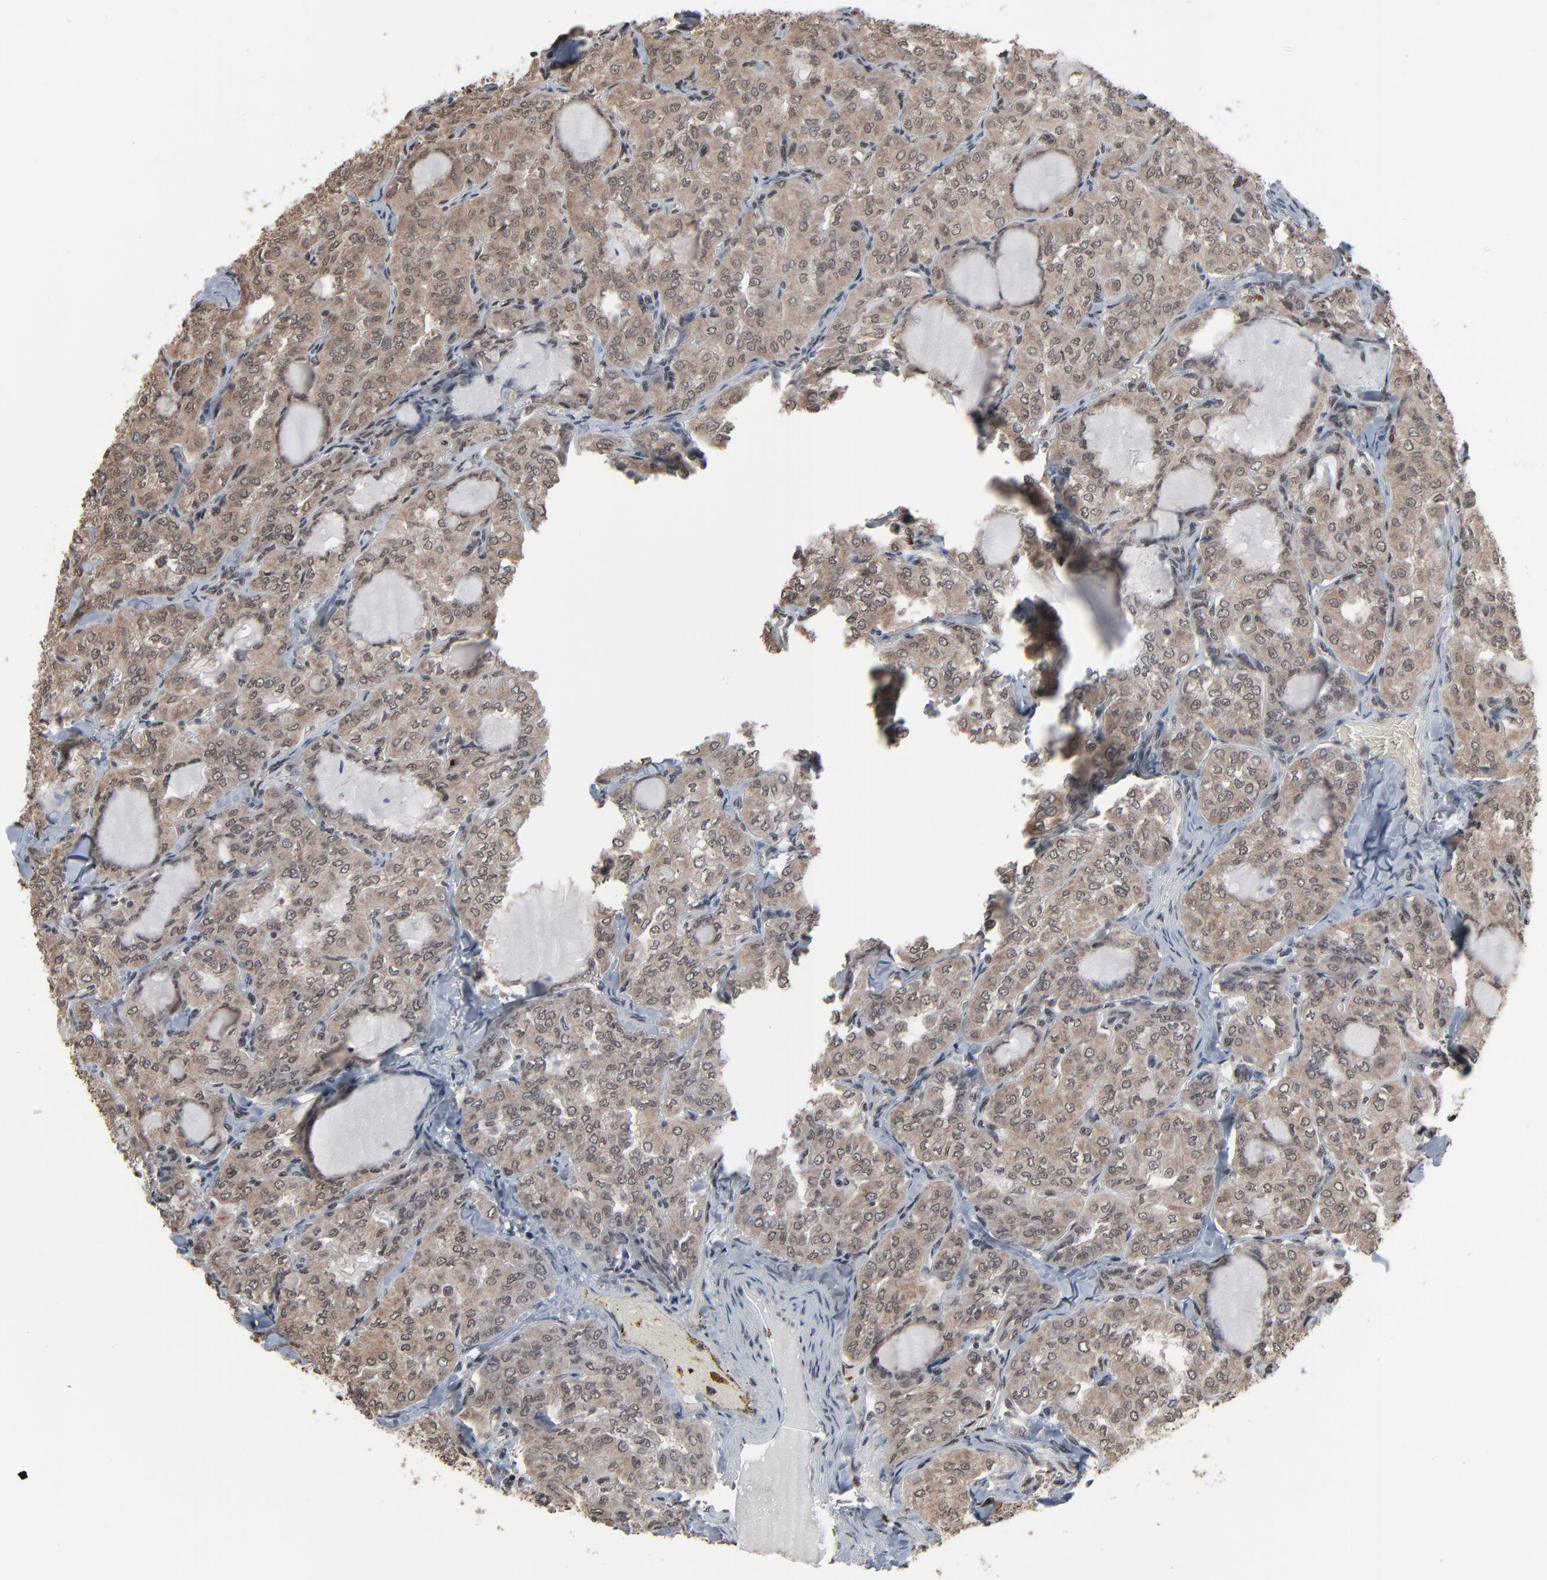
{"staining": {"intensity": "moderate", "quantity": ">75%", "location": "cytoplasmic/membranous,nuclear"}, "tissue": "thyroid cancer", "cell_type": "Tumor cells", "image_type": "cancer", "snomed": [{"axis": "morphology", "description": "Papillary adenocarcinoma, NOS"}, {"axis": "topography", "description": "Thyroid gland"}], "caption": "Protein staining of thyroid cancer tissue displays moderate cytoplasmic/membranous and nuclear staining in approximately >75% of tumor cells.", "gene": "MEIS2", "patient": {"sex": "male", "age": 20}}